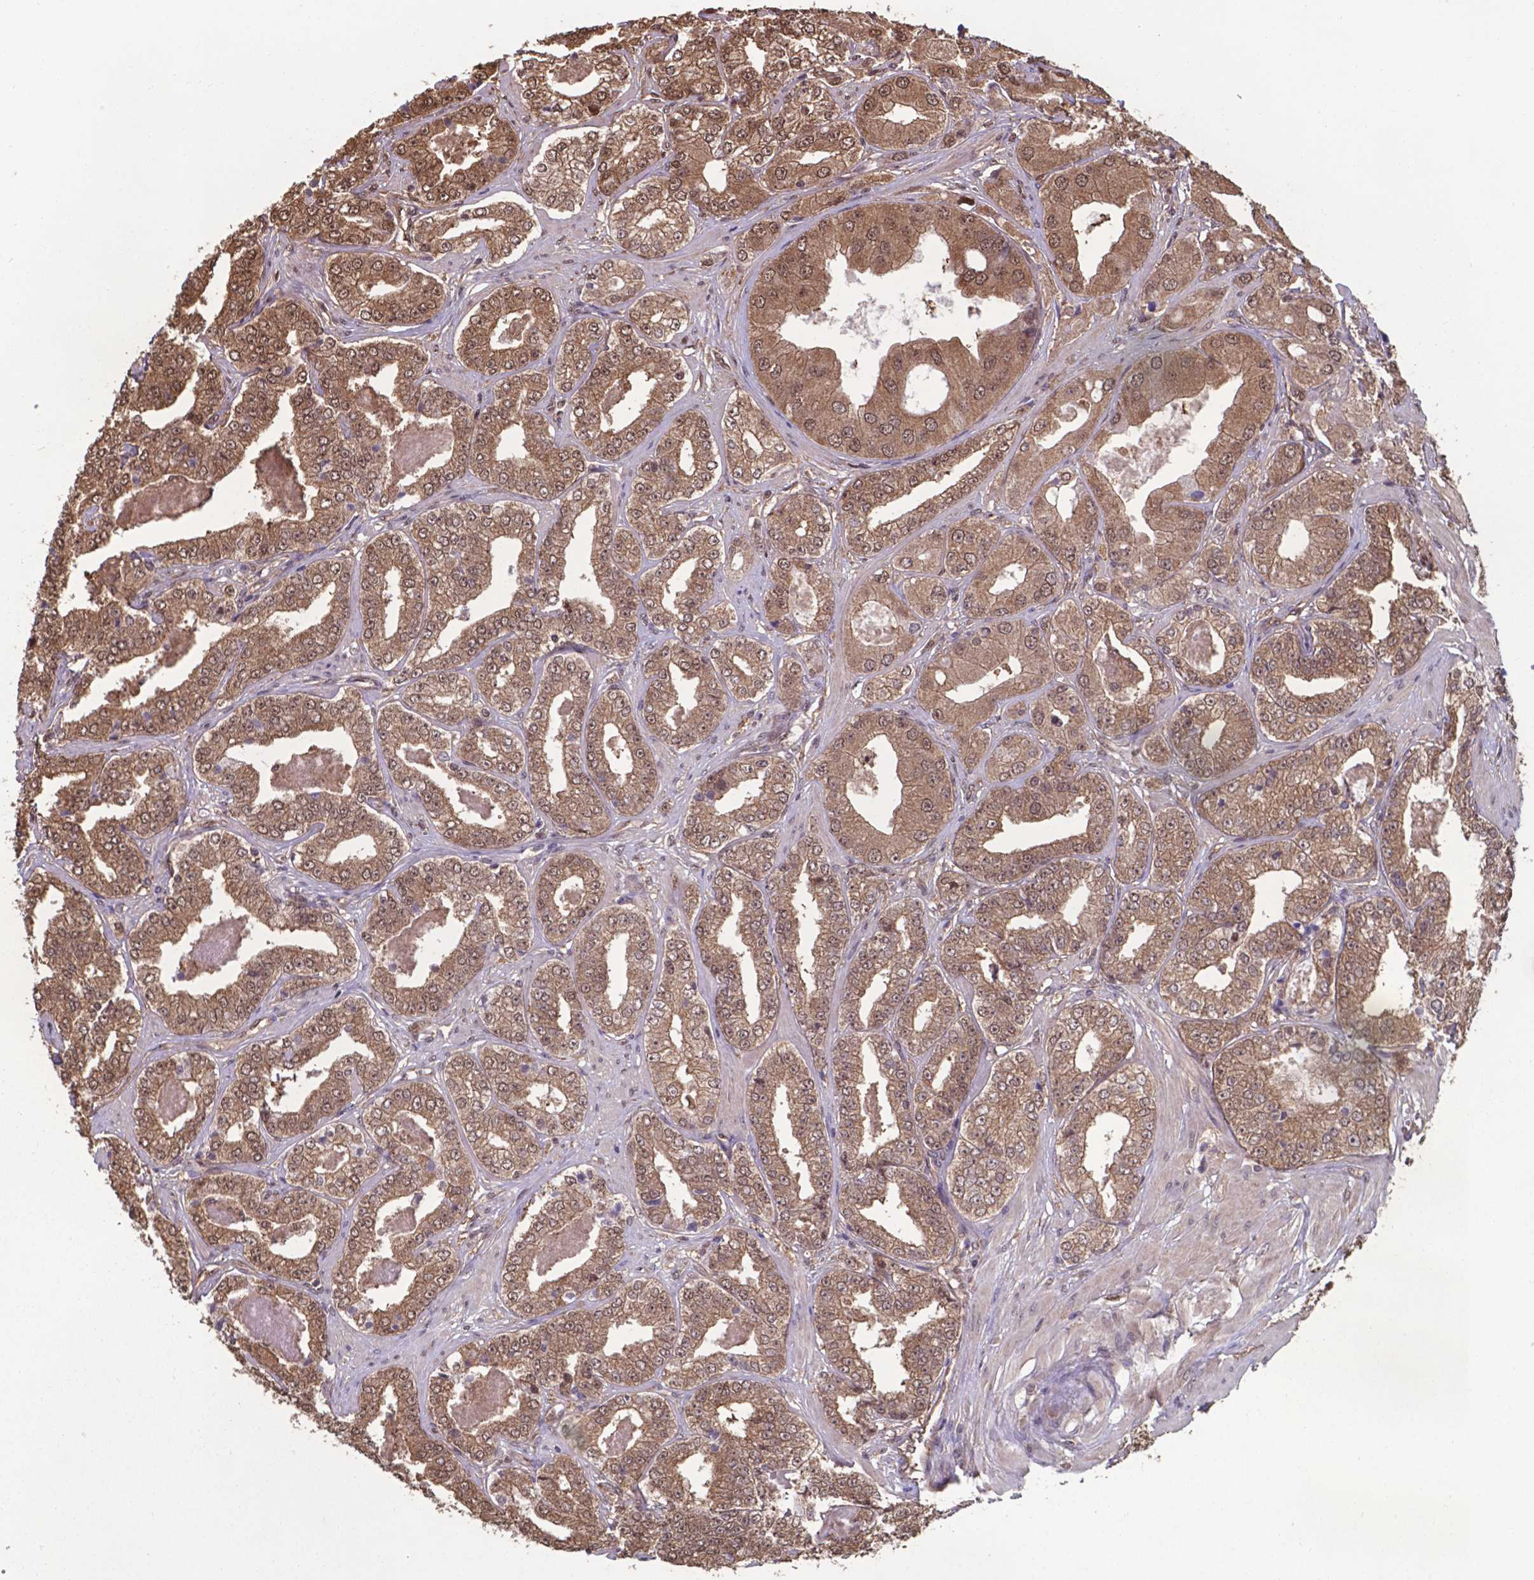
{"staining": {"intensity": "moderate", "quantity": ">75%", "location": "cytoplasmic/membranous,nuclear"}, "tissue": "prostate cancer", "cell_type": "Tumor cells", "image_type": "cancer", "snomed": [{"axis": "morphology", "description": "Adenocarcinoma, Low grade"}, {"axis": "topography", "description": "Prostate"}], "caption": "Prostate low-grade adenocarcinoma was stained to show a protein in brown. There is medium levels of moderate cytoplasmic/membranous and nuclear expression in approximately >75% of tumor cells.", "gene": "CHP2", "patient": {"sex": "male", "age": 60}}